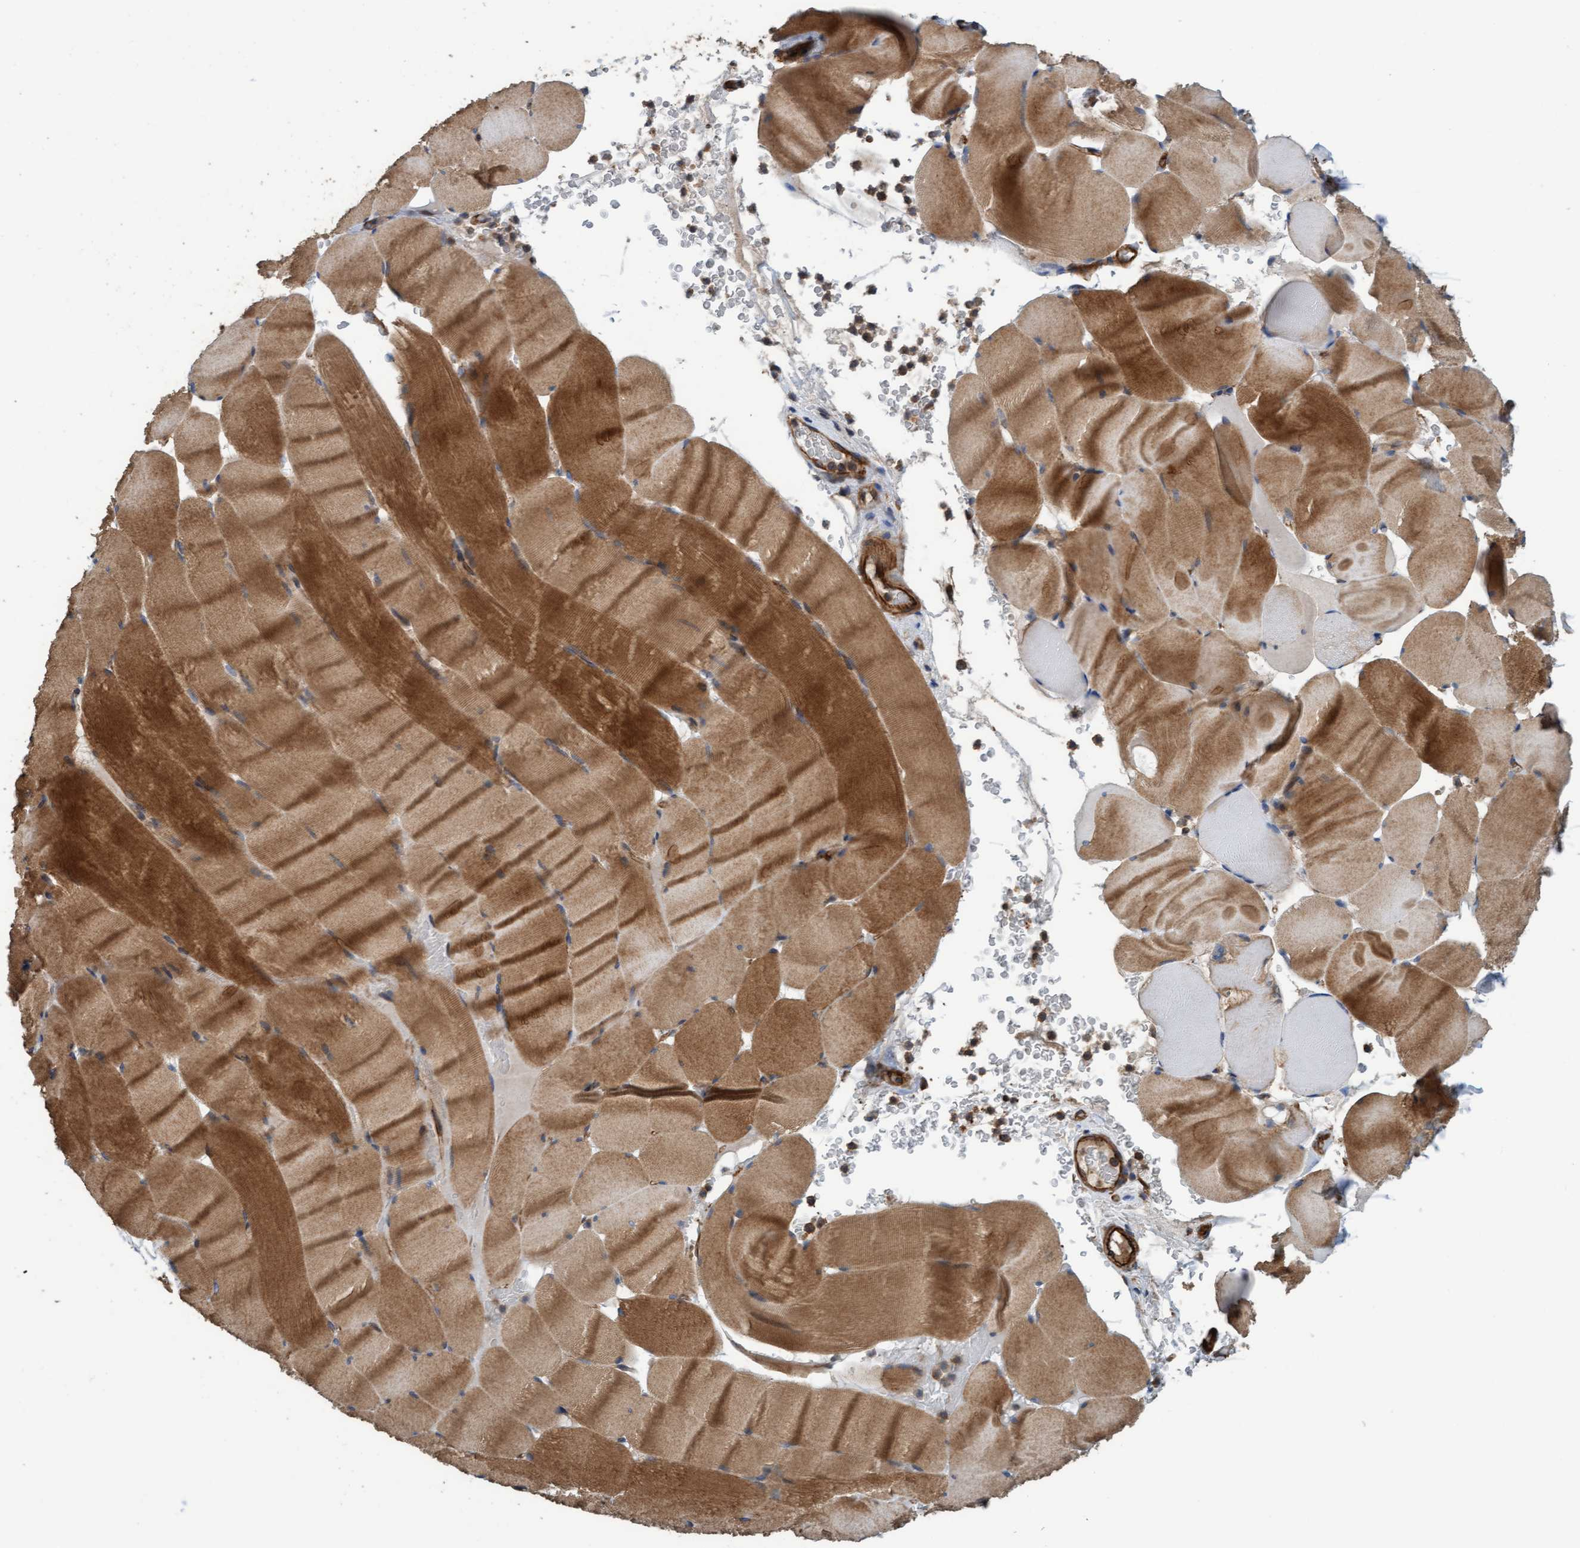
{"staining": {"intensity": "moderate", "quantity": ">75%", "location": "cytoplasmic/membranous"}, "tissue": "skeletal muscle", "cell_type": "Myocytes", "image_type": "normal", "snomed": [{"axis": "morphology", "description": "Normal tissue, NOS"}, {"axis": "topography", "description": "Skeletal muscle"}], "caption": "Immunohistochemical staining of unremarkable skeletal muscle reveals medium levels of moderate cytoplasmic/membranous positivity in approximately >75% of myocytes. (Stains: DAB in brown, nuclei in blue, Microscopy: brightfield microscopy at high magnification).", "gene": "STXBP4", "patient": {"sex": "male", "age": 62}}